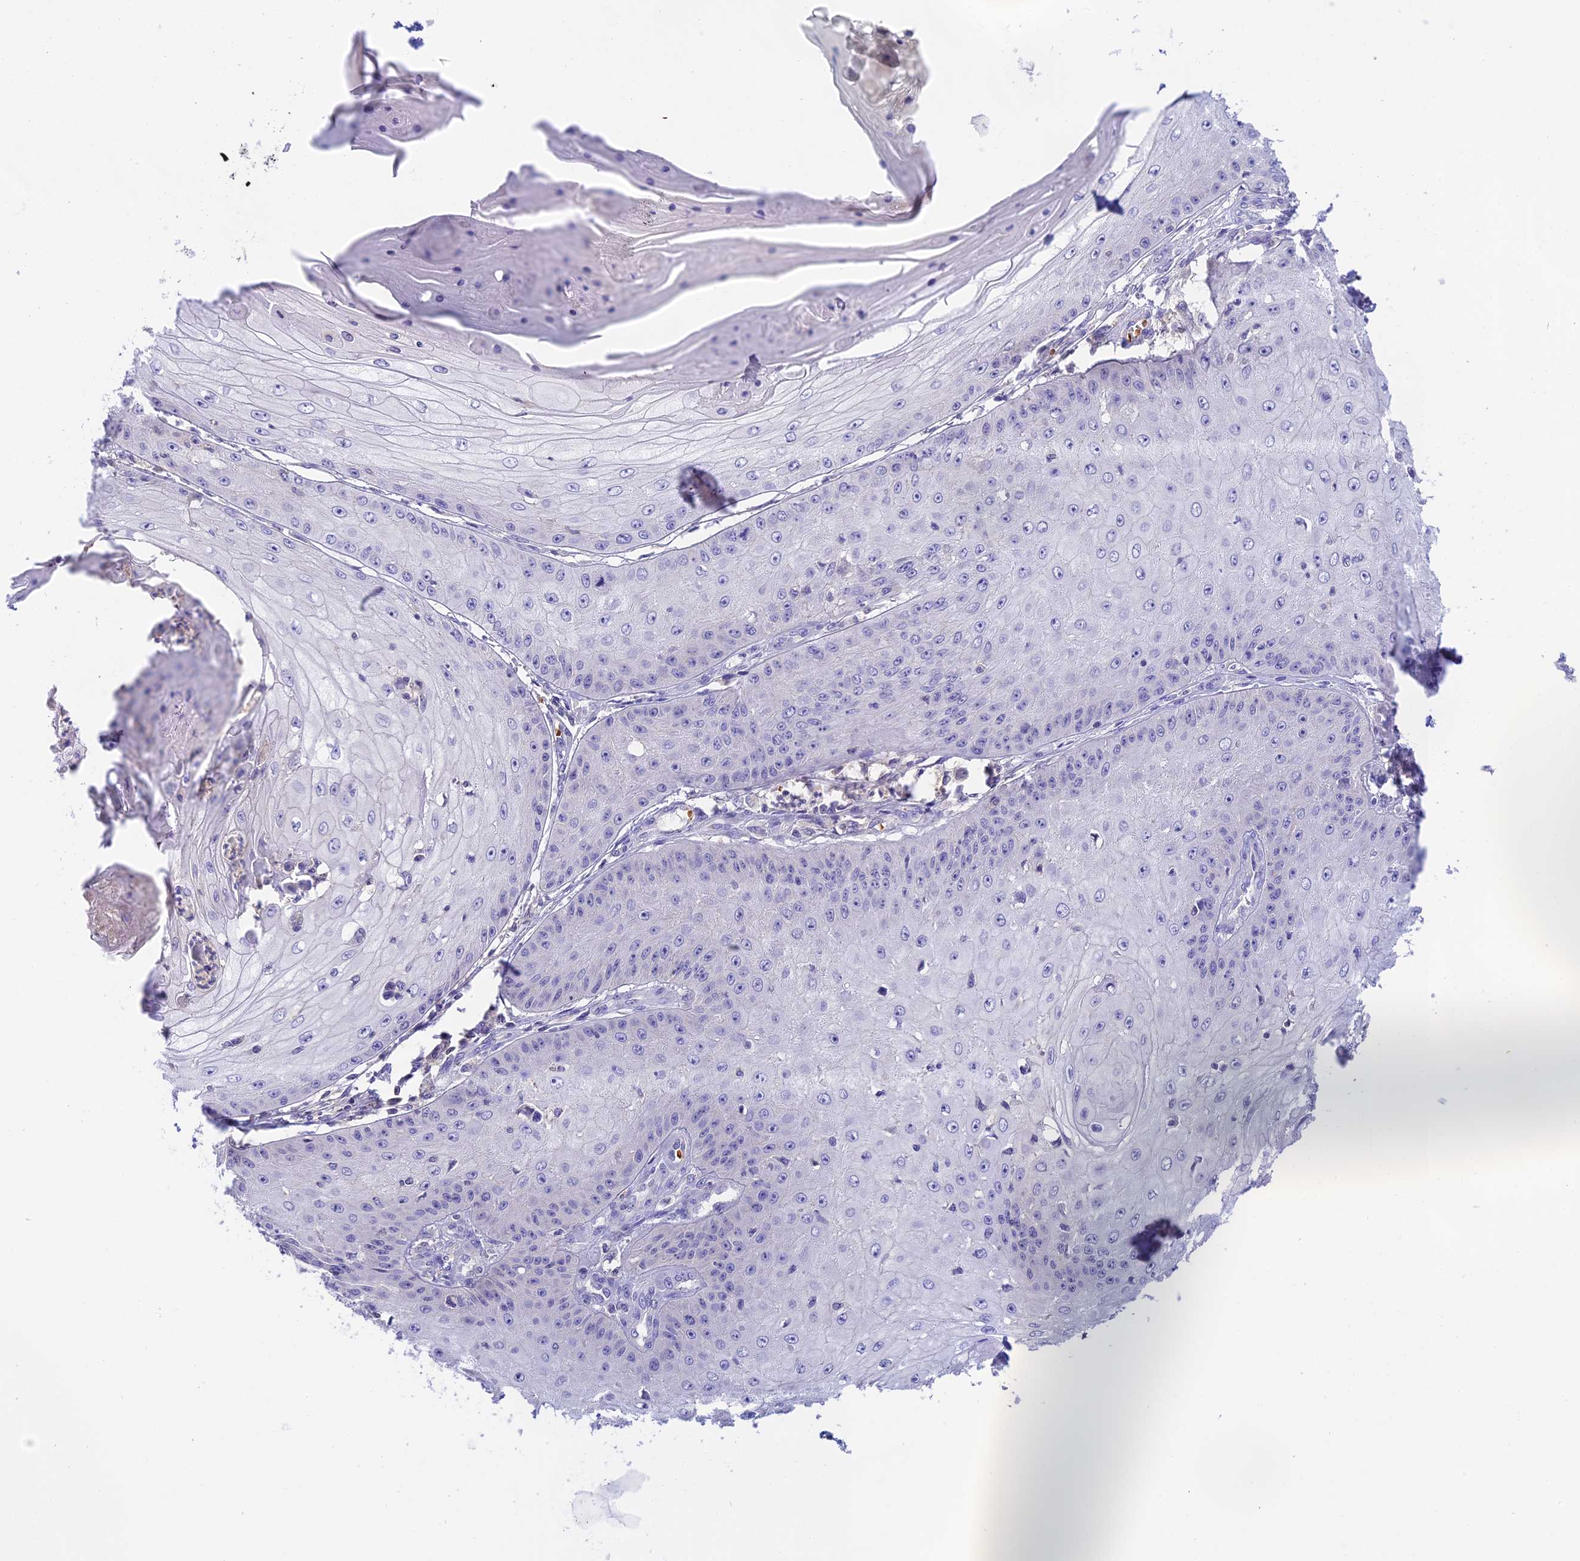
{"staining": {"intensity": "negative", "quantity": "none", "location": "none"}, "tissue": "skin cancer", "cell_type": "Tumor cells", "image_type": "cancer", "snomed": [{"axis": "morphology", "description": "Squamous cell carcinoma, NOS"}, {"axis": "topography", "description": "Skin"}], "caption": "This is a histopathology image of immunohistochemistry (IHC) staining of skin cancer (squamous cell carcinoma), which shows no staining in tumor cells.", "gene": "HDHD2", "patient": {"sex": "male", "age": 70}}